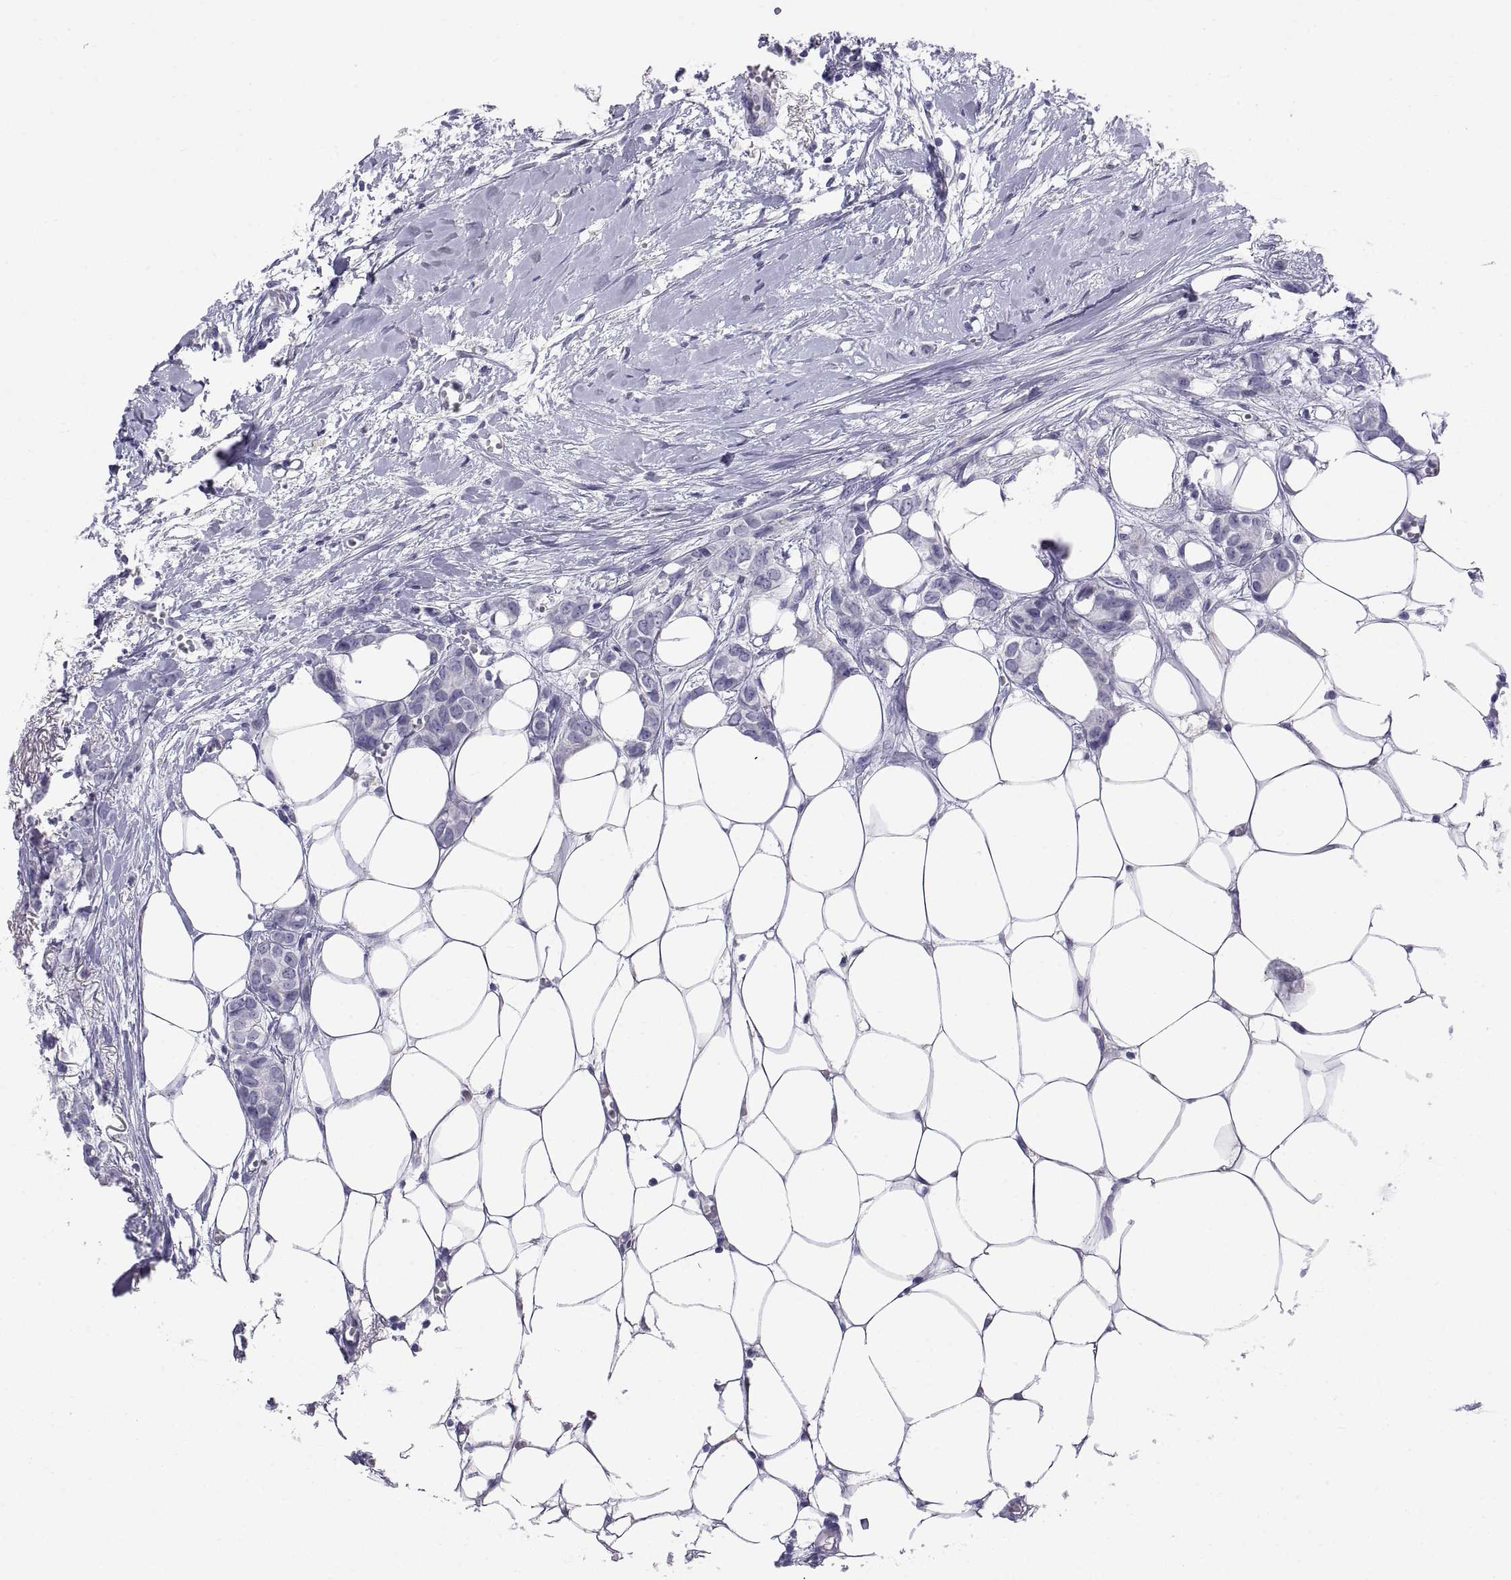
{"staining": {"intensity": "negative", "quantity": "none", "location": "none"}, "tissue": "breast cancer", "cell_type": "Tumor cells", "image_type": "cancer", "snomed": [{"axis": "morphology", "description": "Duct carcinoma"}, {"axis": "topography", "description": "Breast"}], "caption": "The immunohistochemistry micrograph has no significant expression in tumor cells of breast cancer tissue.", "gene": "TEX13A", "patient": {"sex": "female", "age": 85}}